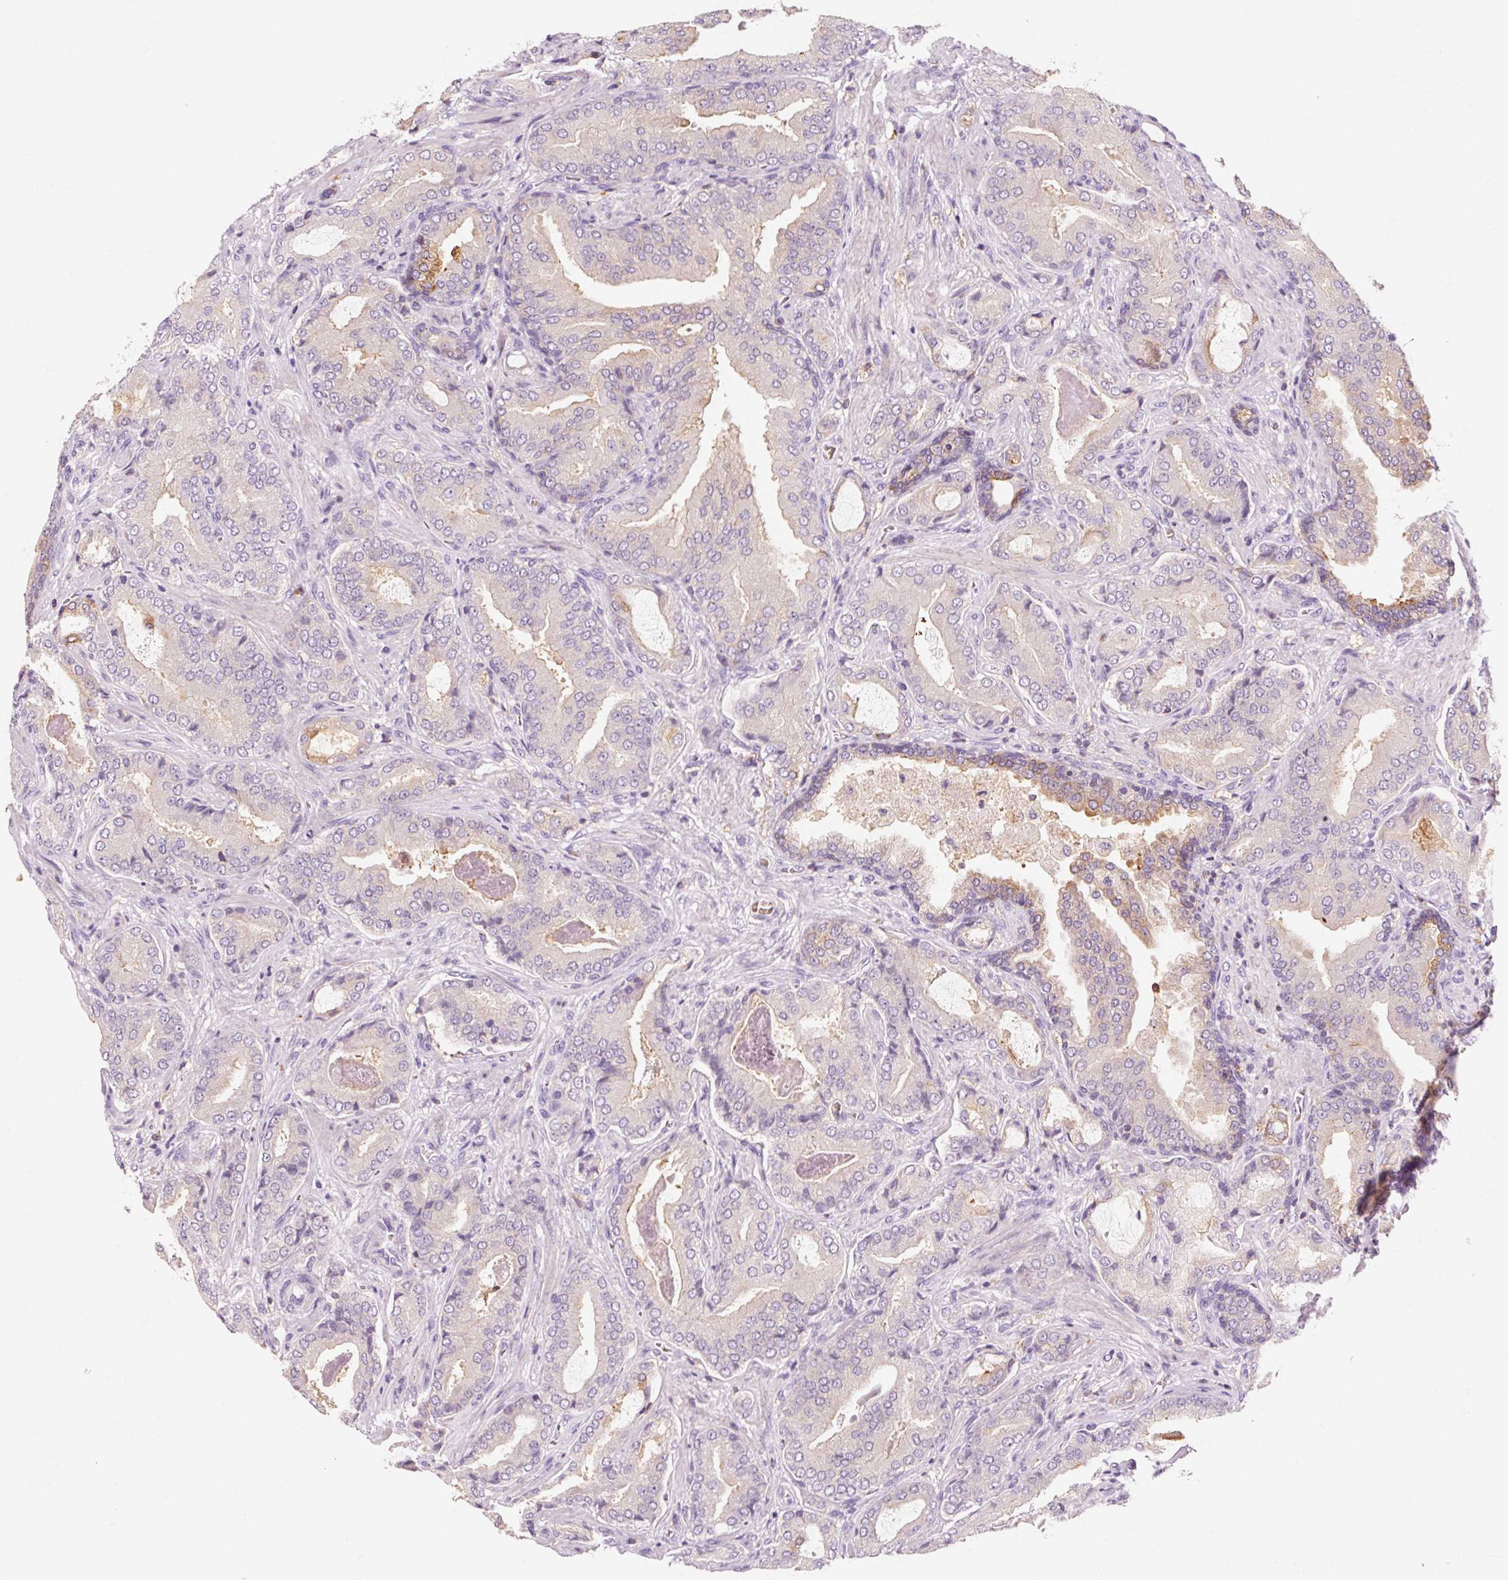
{"staining": {"intensity": "negative", "quantity": "none", "location": "none"}, "tissue": "prostate cancer", "cell_type": "Tumor cells", "image_type": "cancer", "snomed": [{"axis": "morphology", "description": "Adenocarcinoma, High grade"}, {"axis": "topography", "description": "Prostate"}], "caption": "Tumor cells show no significant protein staining in prostate cancer (adenocarcinoma (high-grade)). Brightfield microscopy of immunohistochemistry stained with DAB (brown) and hematoxylin (blue), captured at high magnification.", "gene": "OR8K1", "patient": {"sex": "male", "age": 68}}